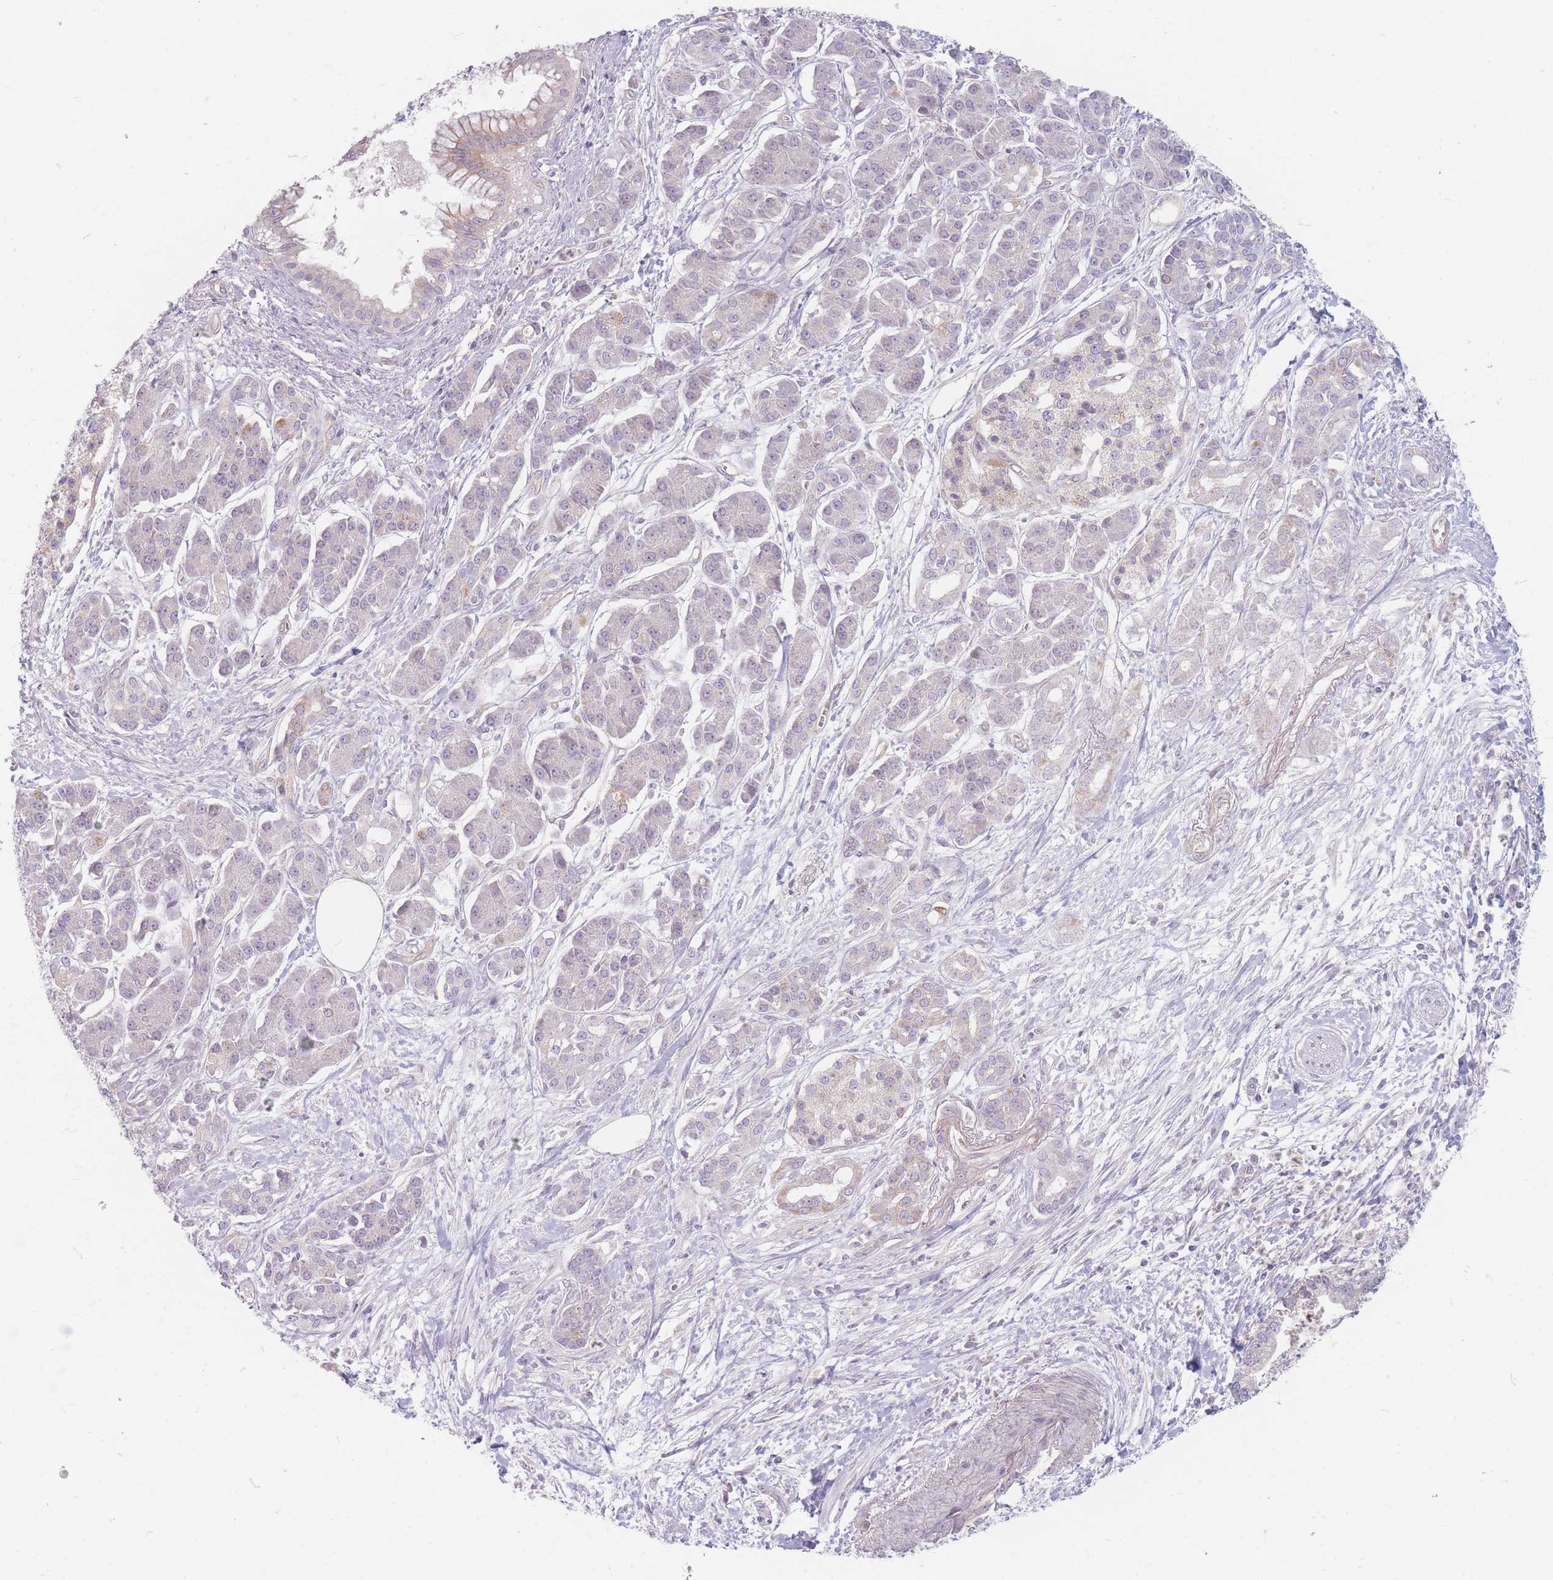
{"staining": {"intensity": "negative", "quantity": "none", "location": "none"}, "tissue": "pancreatic cancer", "cell_type": "Tumor cells", "image_type": "cancer", "snomed": [{"axis": "morphology", "description": "Adenocarcinoma, NOS"}, {"axis": "topography", "description": "Pancreas"}], "caption": "This is a photomicrograph of immunohistochemistry staining of pancreatic cancer (adenocarcinoma), which shows no expression in tumor cells. (Stains: DAB immunohistochemistry (IHC) with hematoxylin counter stain, Microscopy: brightfield microscopy at high magnification).", "gene": "CHCHD7", "patient": {"sex": "male", "age": 69}}